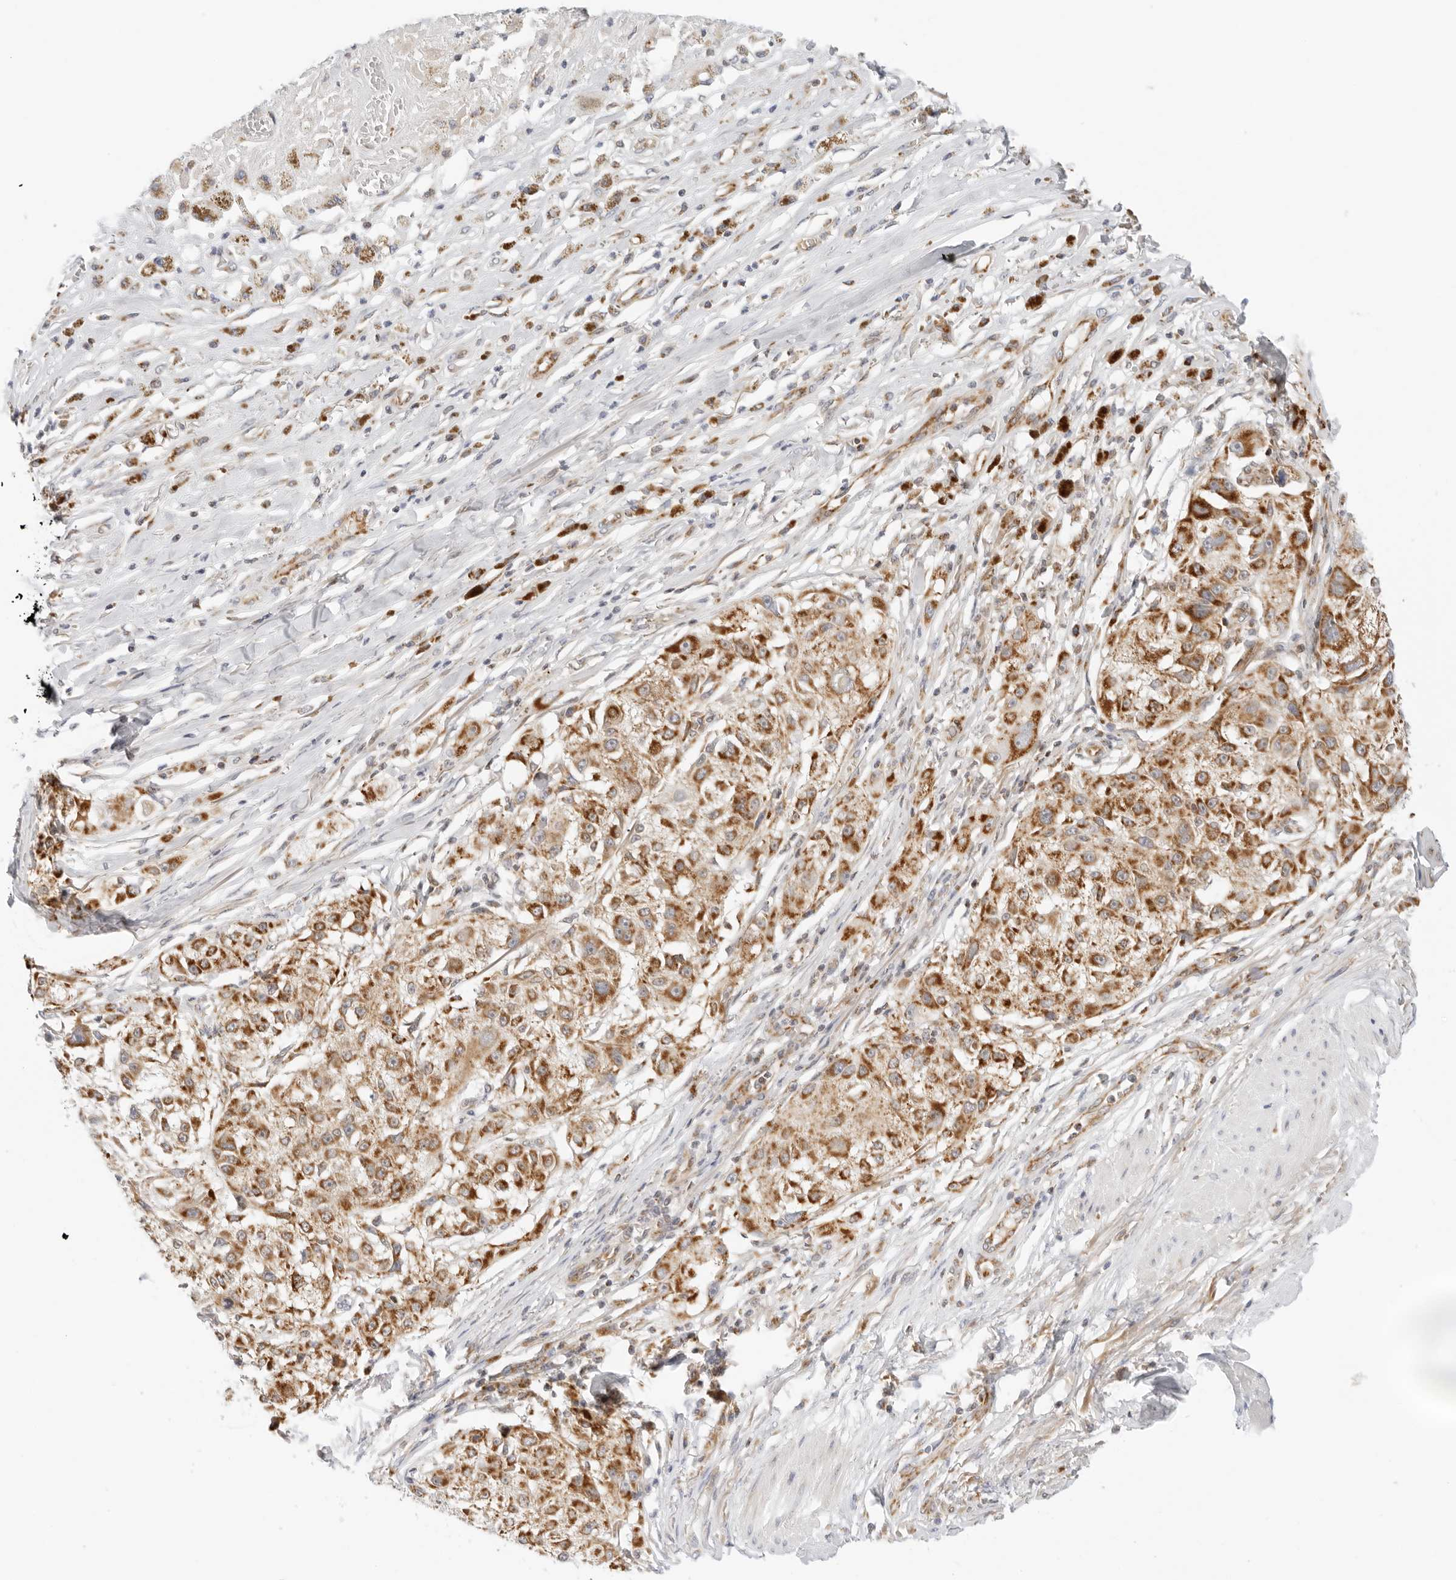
{"staining": {"intensity": "strong", "quantity": ">75%", "location": "cytoplasmic/membranous"}, "tissue": "melanoma", "cell_type": "Tumor cells", "image_type": "cancer", "snomed": [{"axis": "morphology", "description": "Necrosis, NOS"}, {"axis": "morphology", "description": "Malignant melanoma, NOS"}, {"axis": "topography", "description": "Skin"}], "caption": "Immunohistochemistry of melanoma shows high levels of strong cytoplasmic/membranous staining in approximately >75% of tumor cells. Nuclei are stained in blue.", "gene": "RC3H1", "patient": {"sex": "female", "age": 87}}